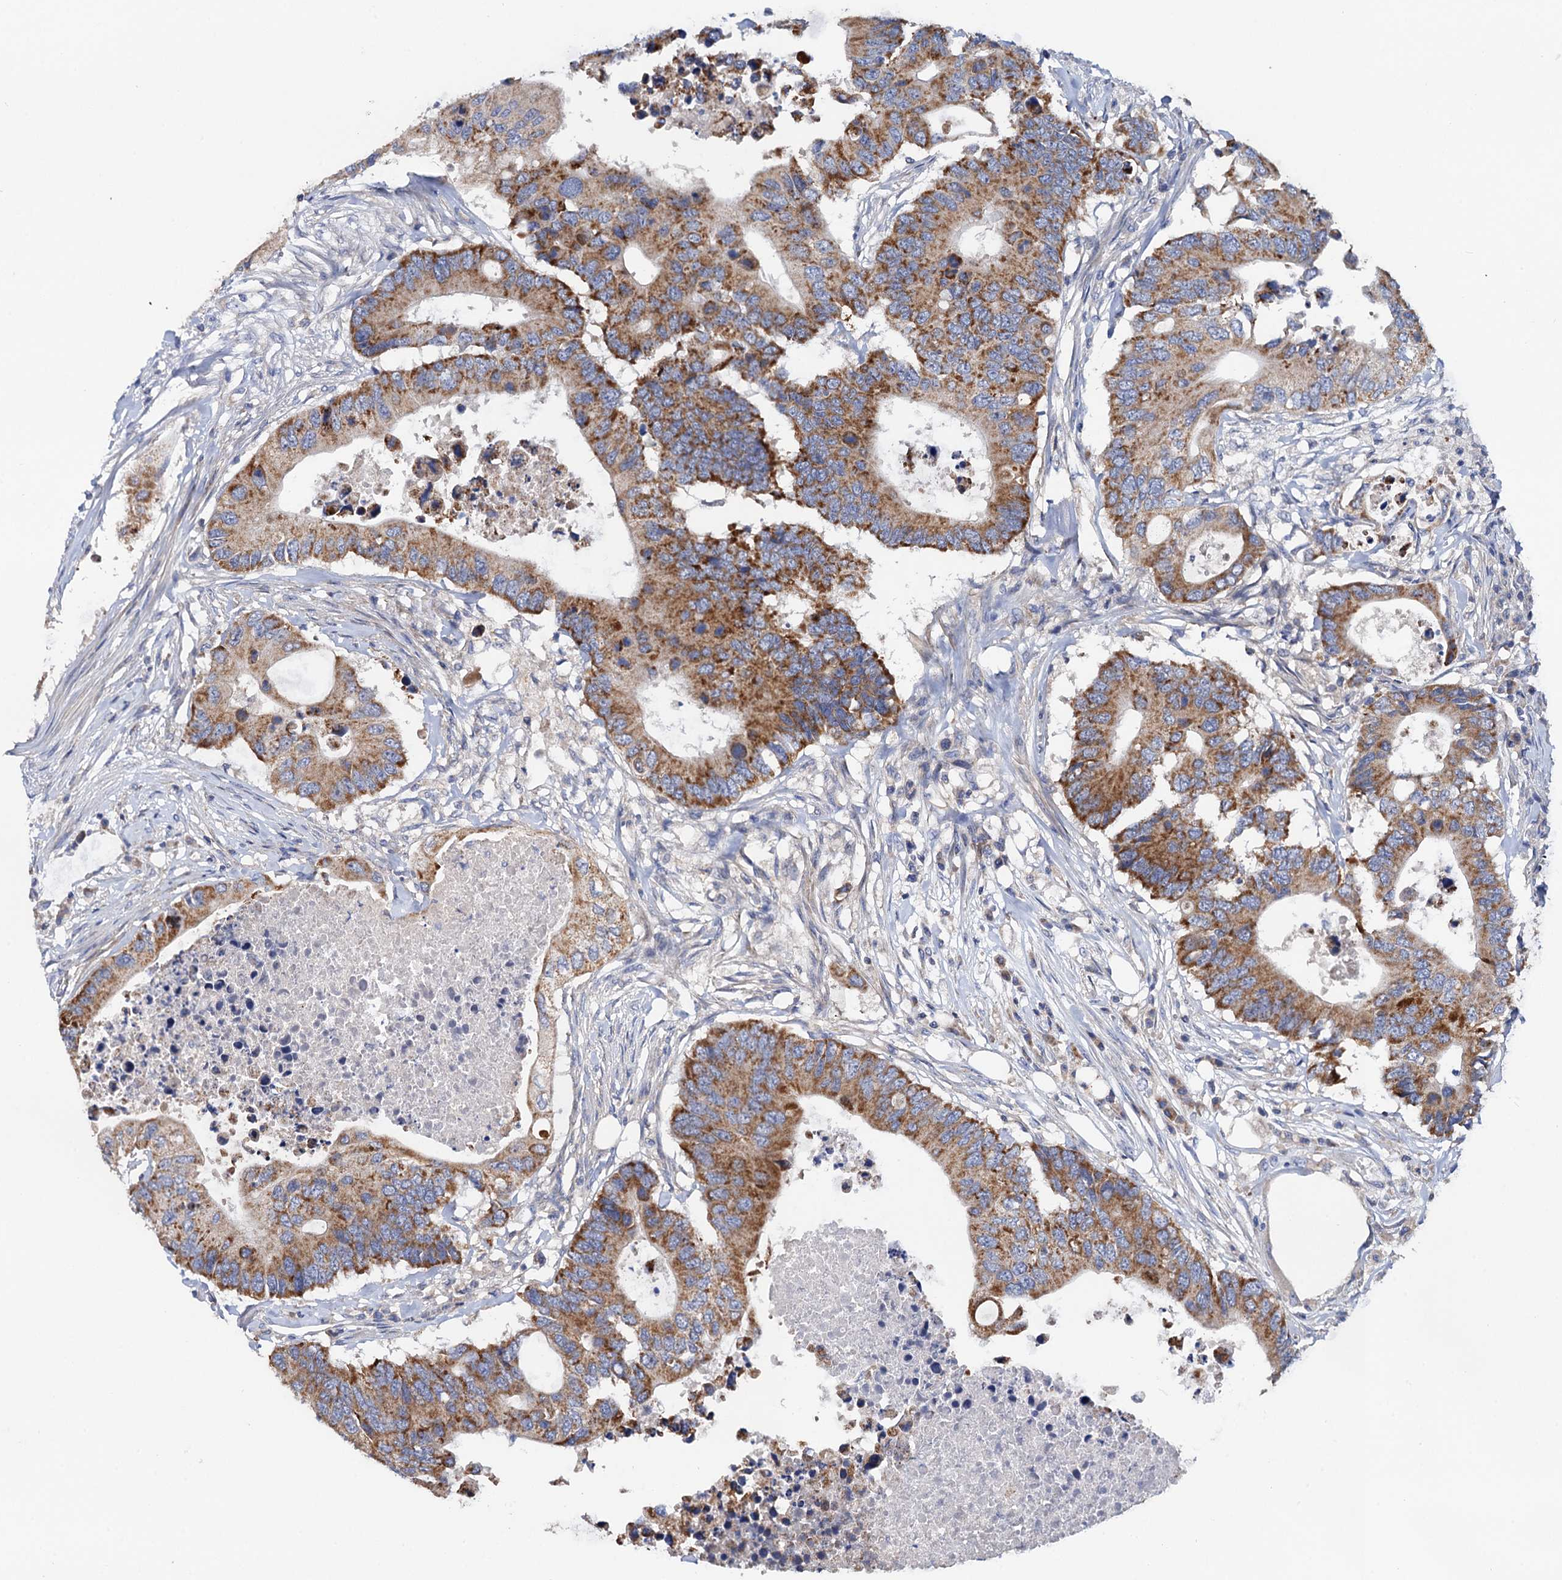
{"staining": {"intensity": "moderate", "quantity": ">75%", "location": "cytoplasmic/membranous"}, "tissue": "colorectal cancer", "cell_type": "Tumor cells", "image_type": "cancer", "snomed": [{"axis": "morphology", "description": "Adenocarcinoma, NOS"}, {"axis": "topography", "description": "Colon"}], "caption": "Adenocarcinoma (colorectal) tissue exhibits moderate cytoplasmic/membranous positivity in approximately >75% of tumor cells", "gene": "MRPL48", "patient": {"sex": "male", "age": 71}}